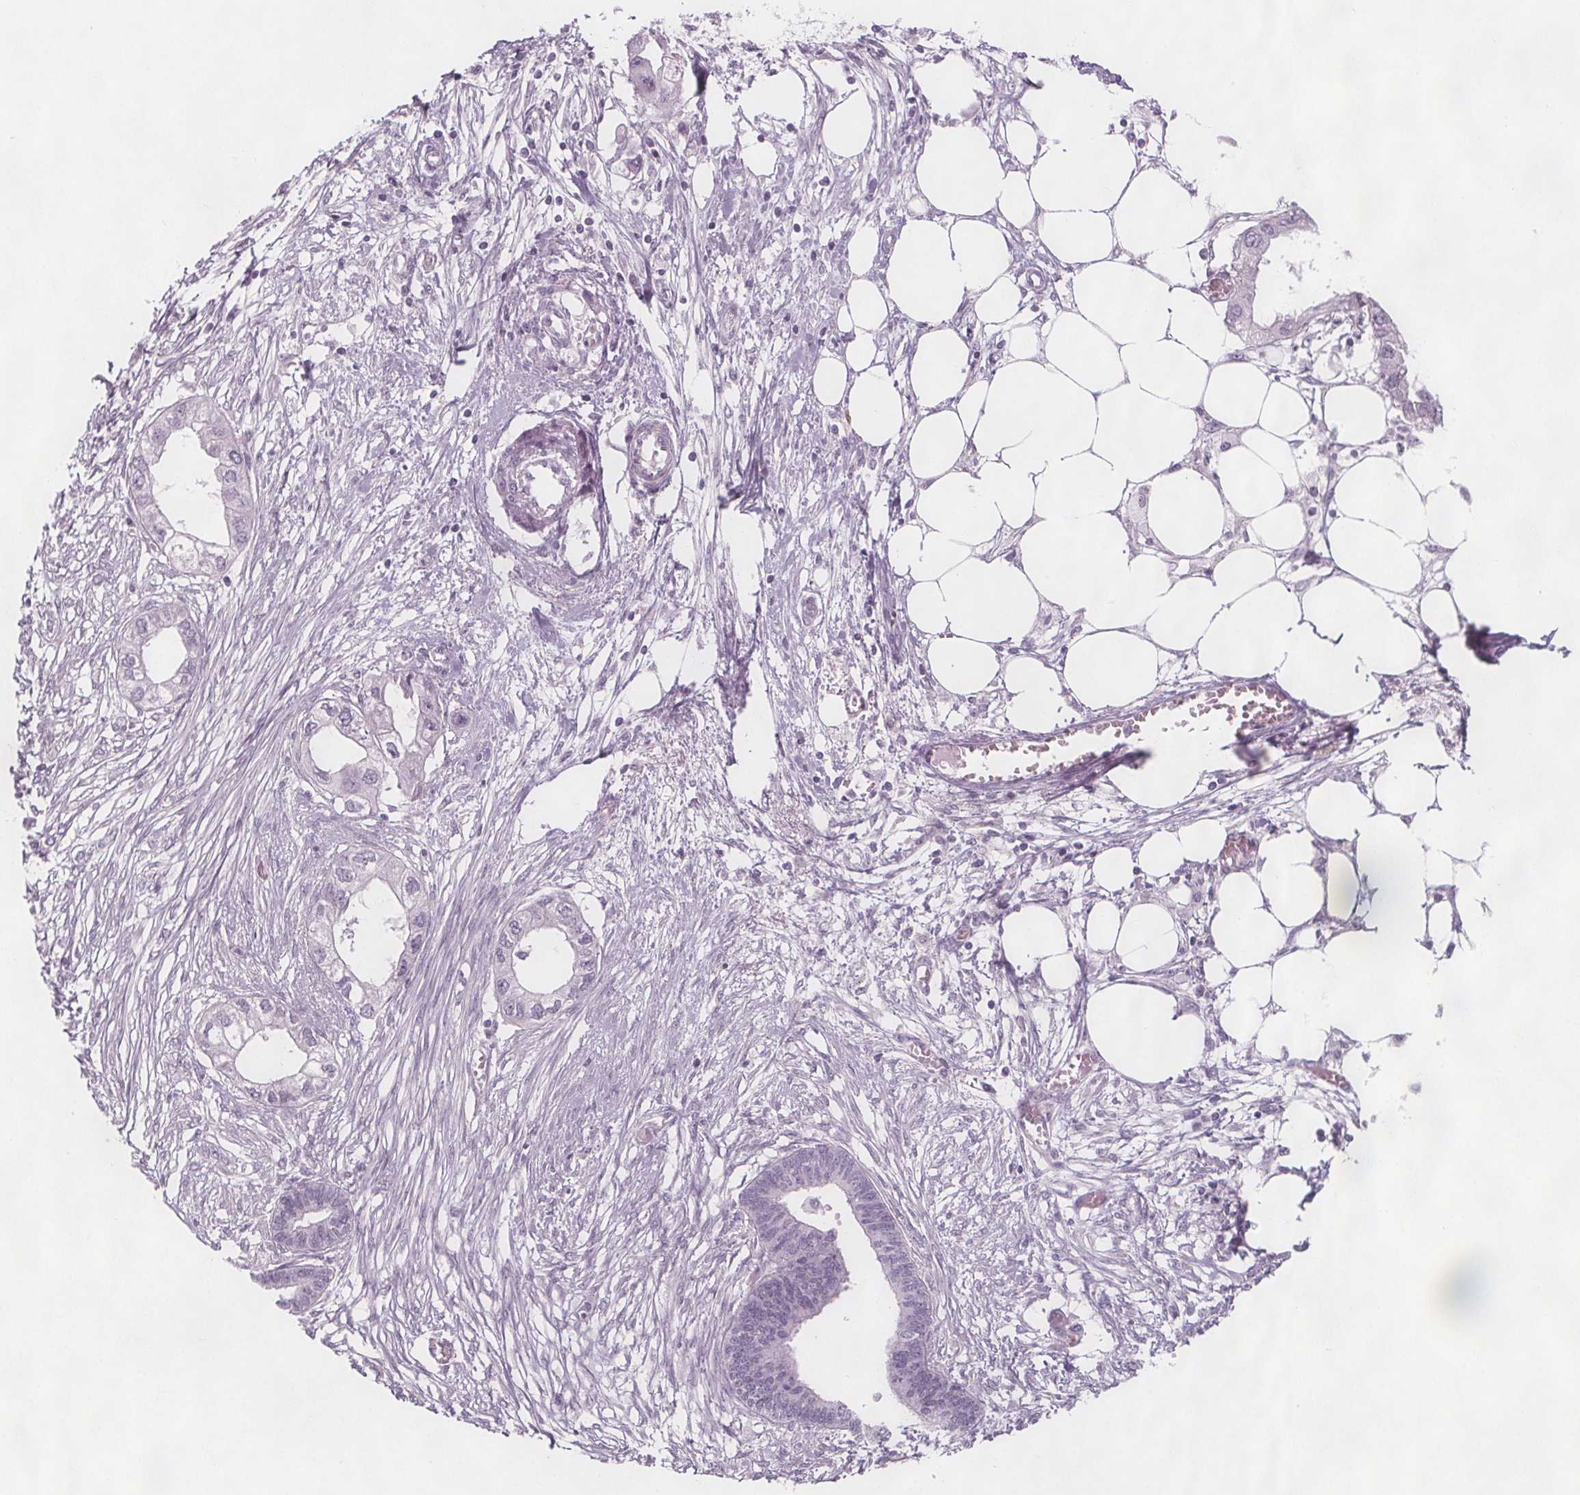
{"staining": {"intensity": "negative", "quantity": "none", "location": "none"}, "tissue": "endometrial cancer", "cell_type": "Tumor cells", "image_type": "cancer", "snomed": [{"axis": "morphology", "description": "Adenocarcinoma, NOS"}, {"axis": "morphology", "description": "Adenocarcinoma, metastatic, NOS"}, {"axis": "topography", "description": "Adipose tissue"}, {"axis": "topography", "description": "Endometrium"}], "caption": "An immunohistochemistry (IHC) histopathology image of endometrial cancer (metastatic adenocarcinoma) is shown. There is no staining in tumor cells of endometrial cancer (metastatic adenocarcinoma).", "gene": "C1orf167", "patient": {"sex": "female", "age": 67}}